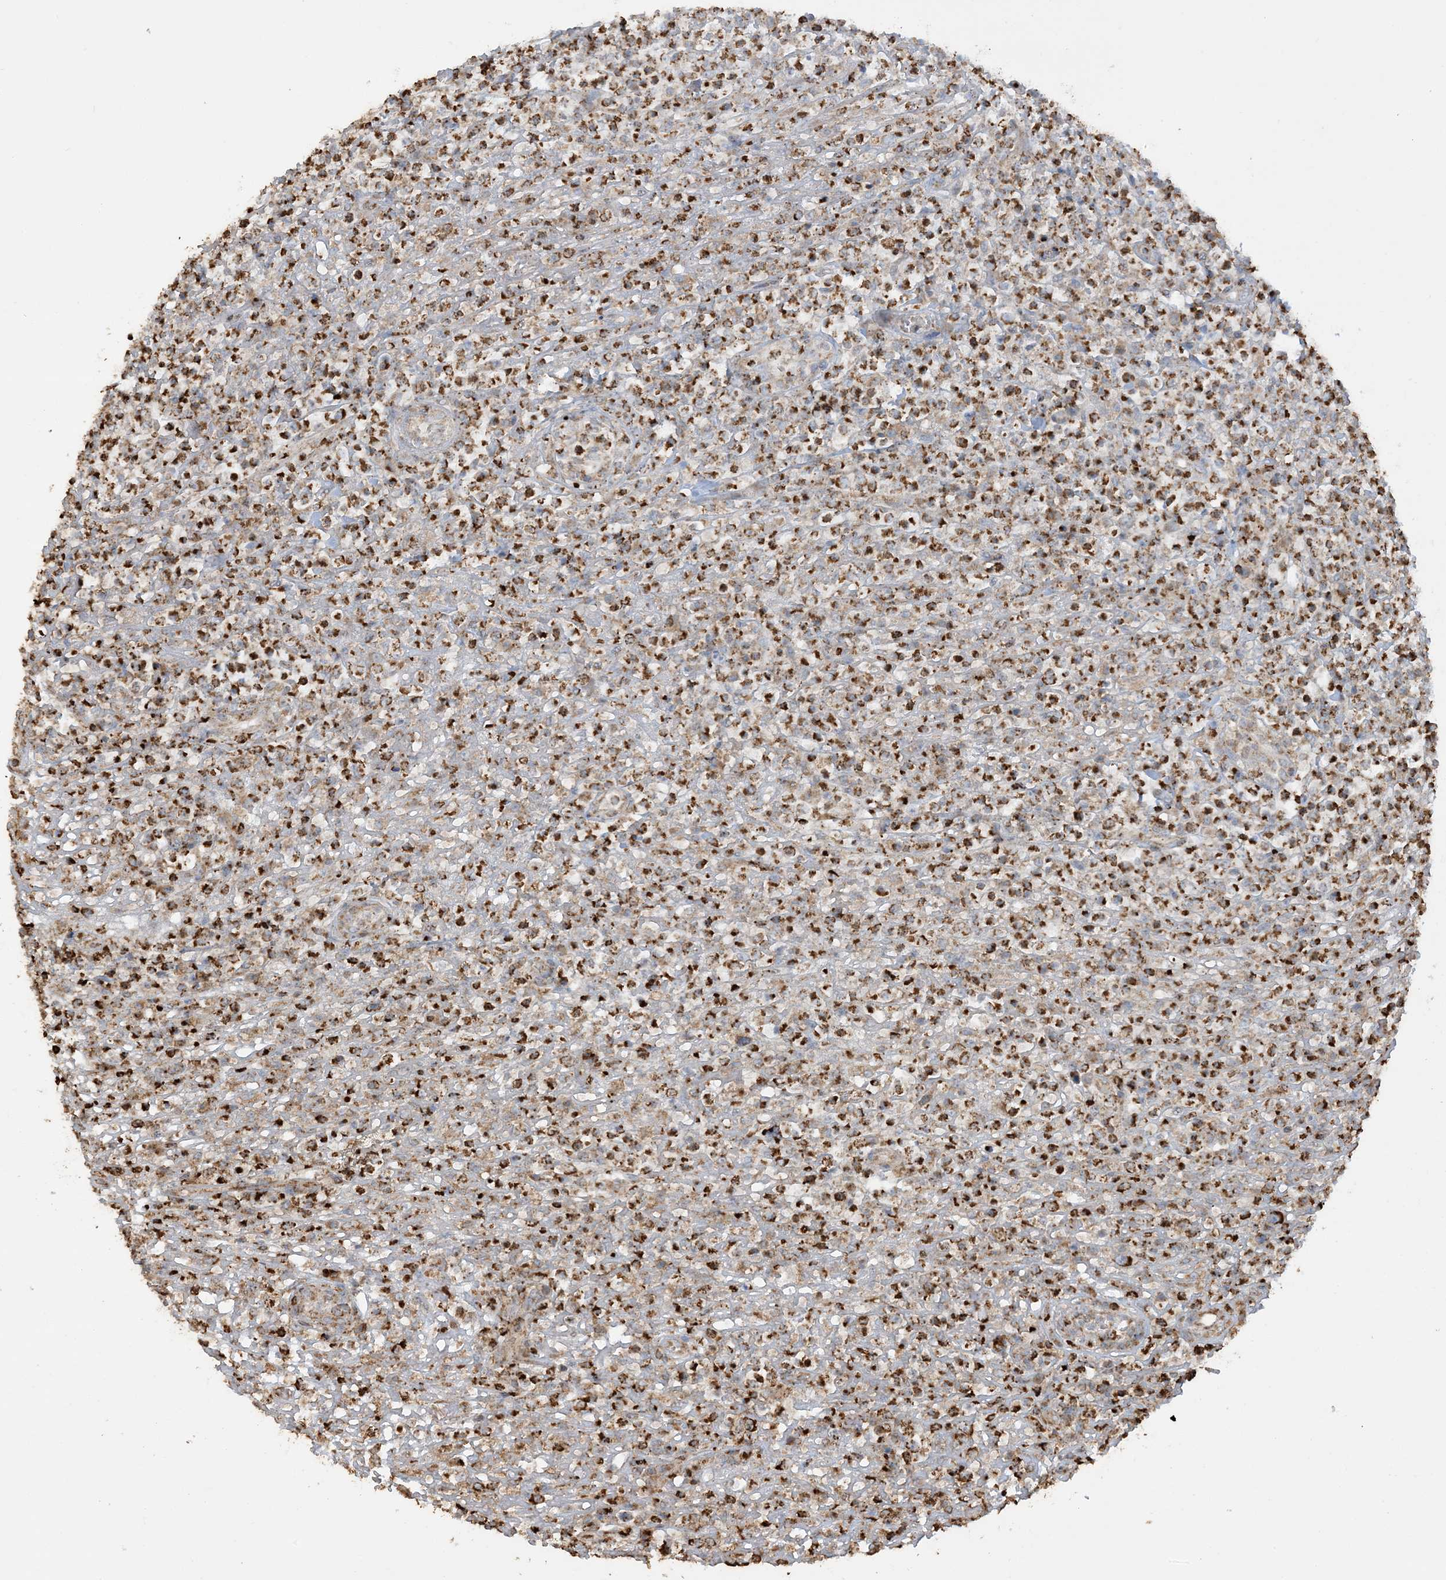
{"staining": {"intensity": "moderate", "quantity": ">75%", "location": "cytoplasmic/membranous"}, "tissue": "lymphoma", "cell_type": "Tumor cells", "image_type": "cancer", "snomed": [{"axis": "morphology", "description": "Malignant lymphoma, non-Hodgkin's type, High grade"}, {"axis": "topography", "description": "Colon"}], "caption": "An immunohistochemistry (IHC) micrograph of neoplastic tissue is shown. Protein staining in brown highlights moderate cytoplasmic/membranous positivity in malignant lymphoma, non-Hodgkin's type (high-grade) within tumor cells.", "gene": "AGA", "patient": {"sex": "female", "age": 53}}